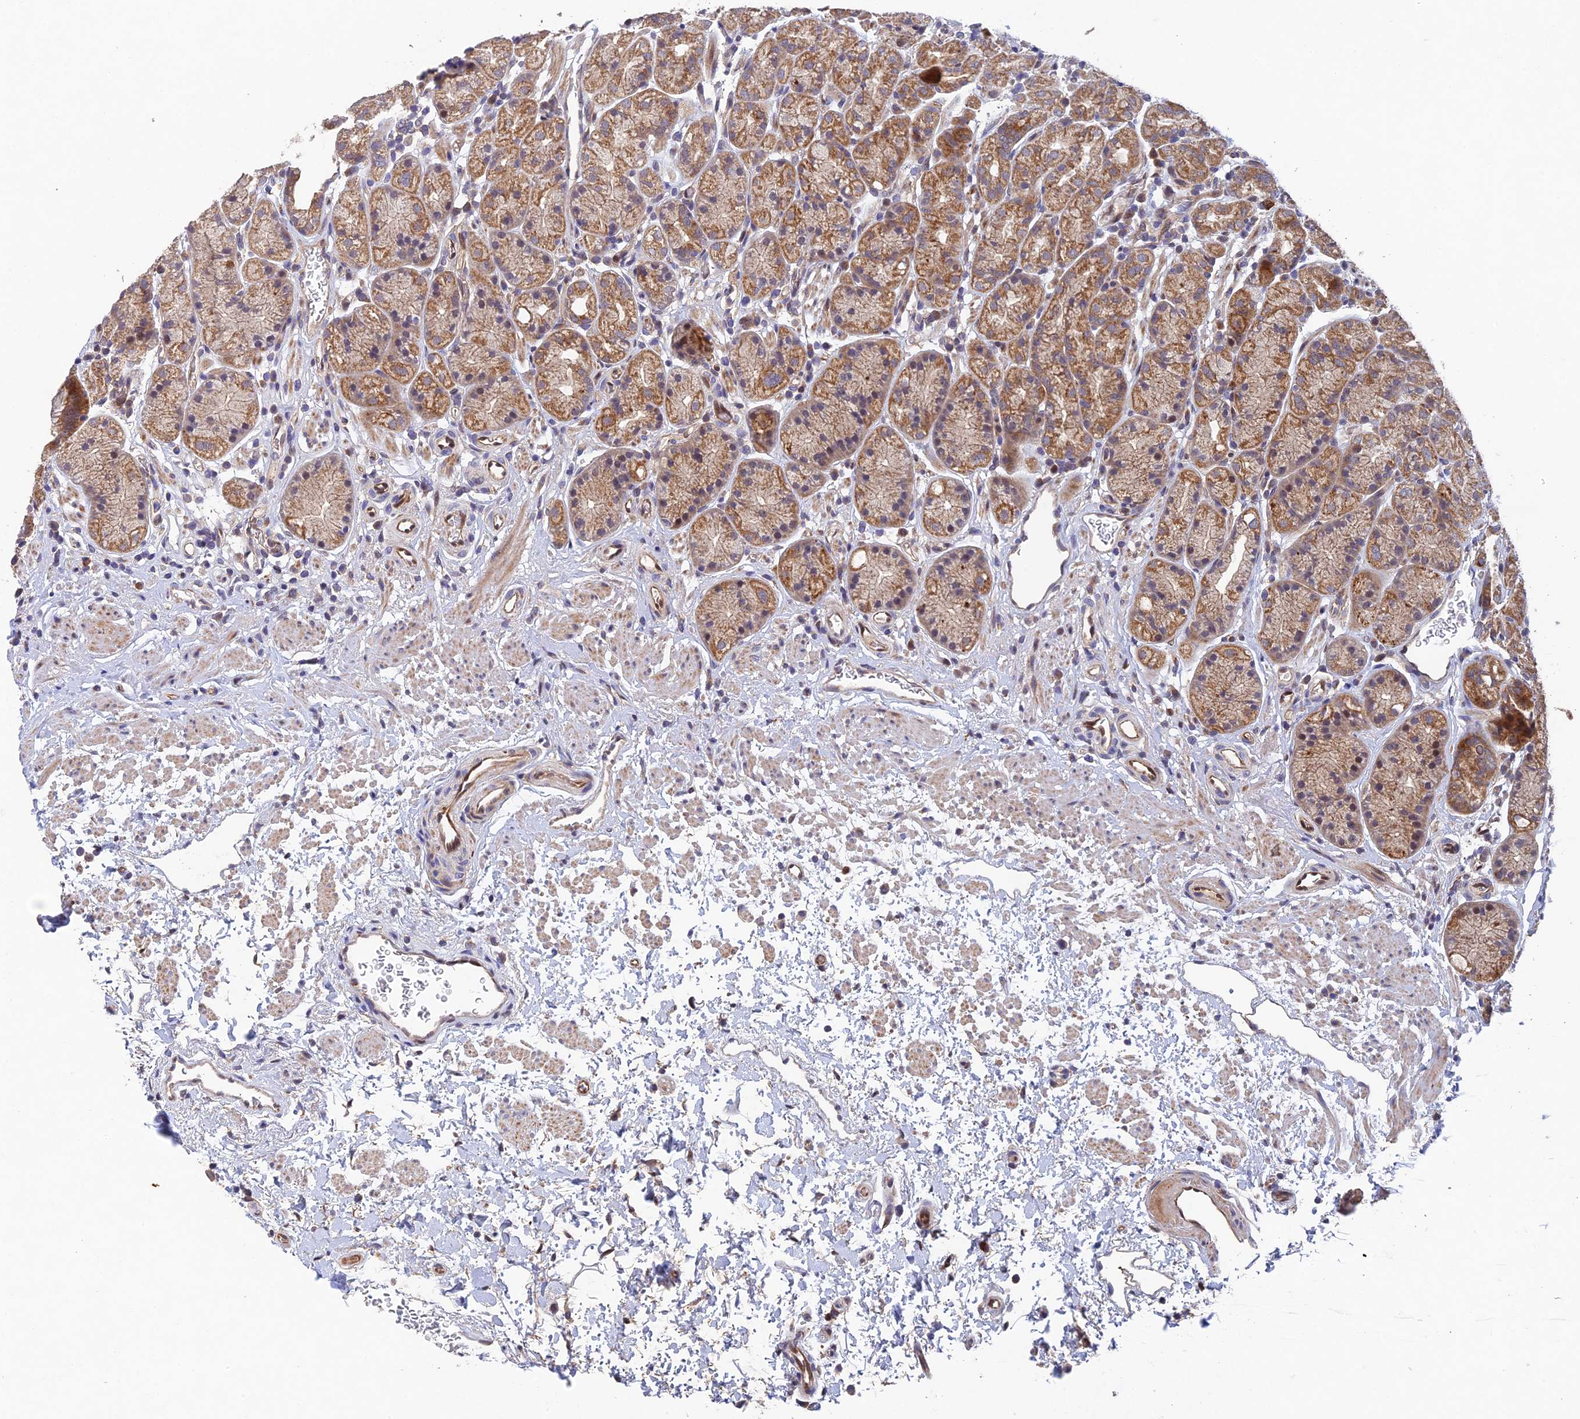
{"staining": {"intensity": "strong", "quantity": ">75%", "location": "cytoplasmic/membranous"}, "tissue": "stomach", "cell_type": "Glandular cells", "image_type": "normal", "snomed": [{"axis": "morphology", "description": "Normal tissue, NOS"}, {"axis": "topography", "description": "Stomach"}], "caption": "Benign stomach was stained to show a protein in brown. There is high levels of strong cytoplasmic/membranous staining in about >75% of glandular cells. The protein of interest is shown in brown color, while the nuclei are stained blue.", "gene": "NSMCE1", "patient": {"sex": "male", "age": 63}}